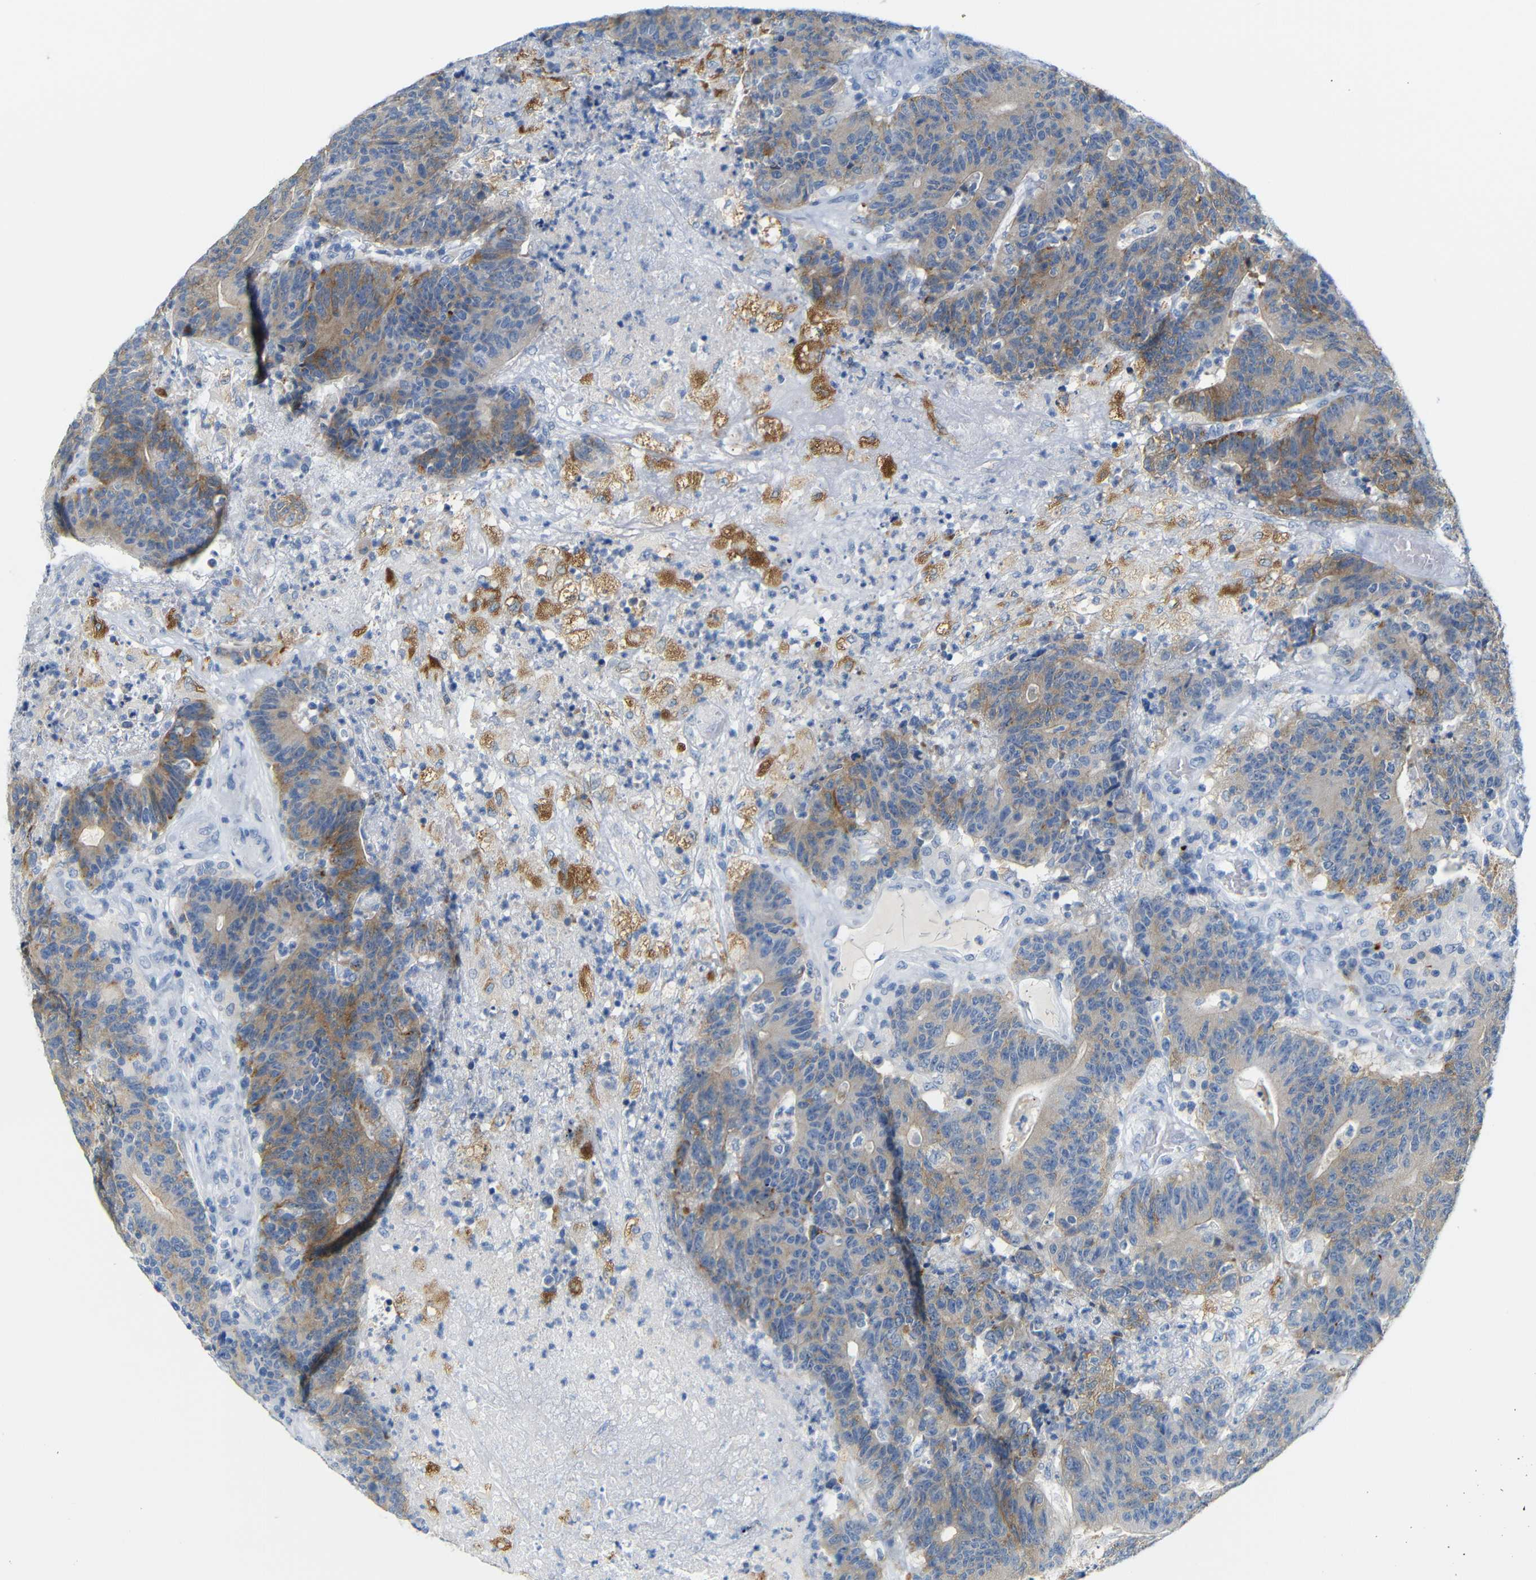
{"staining": {"intensity": "moderate", "quantity": "25%-75%", "location": "cytoplasmic/membranous"}, "tissue": "colorectal cancer", "cell_type": "Tumor cells", "image_type": "cancer", "snomed": [{"axis": "morphology", "description": "Normal tissue, NOS"}, {"axis": "morphology", "description": "Adenocarcinoma, NOS"}, {"axis": "topography", "description": "Colon"}], "caption": "The image displays staining of colorectal cancer (adenocarcinoma), revealing moderate cytoplasmic/membranous protein positivity (brown color) within tumor cells.", "gene": "FCRL1", "patient": {"sex": "female", "age": 75}}